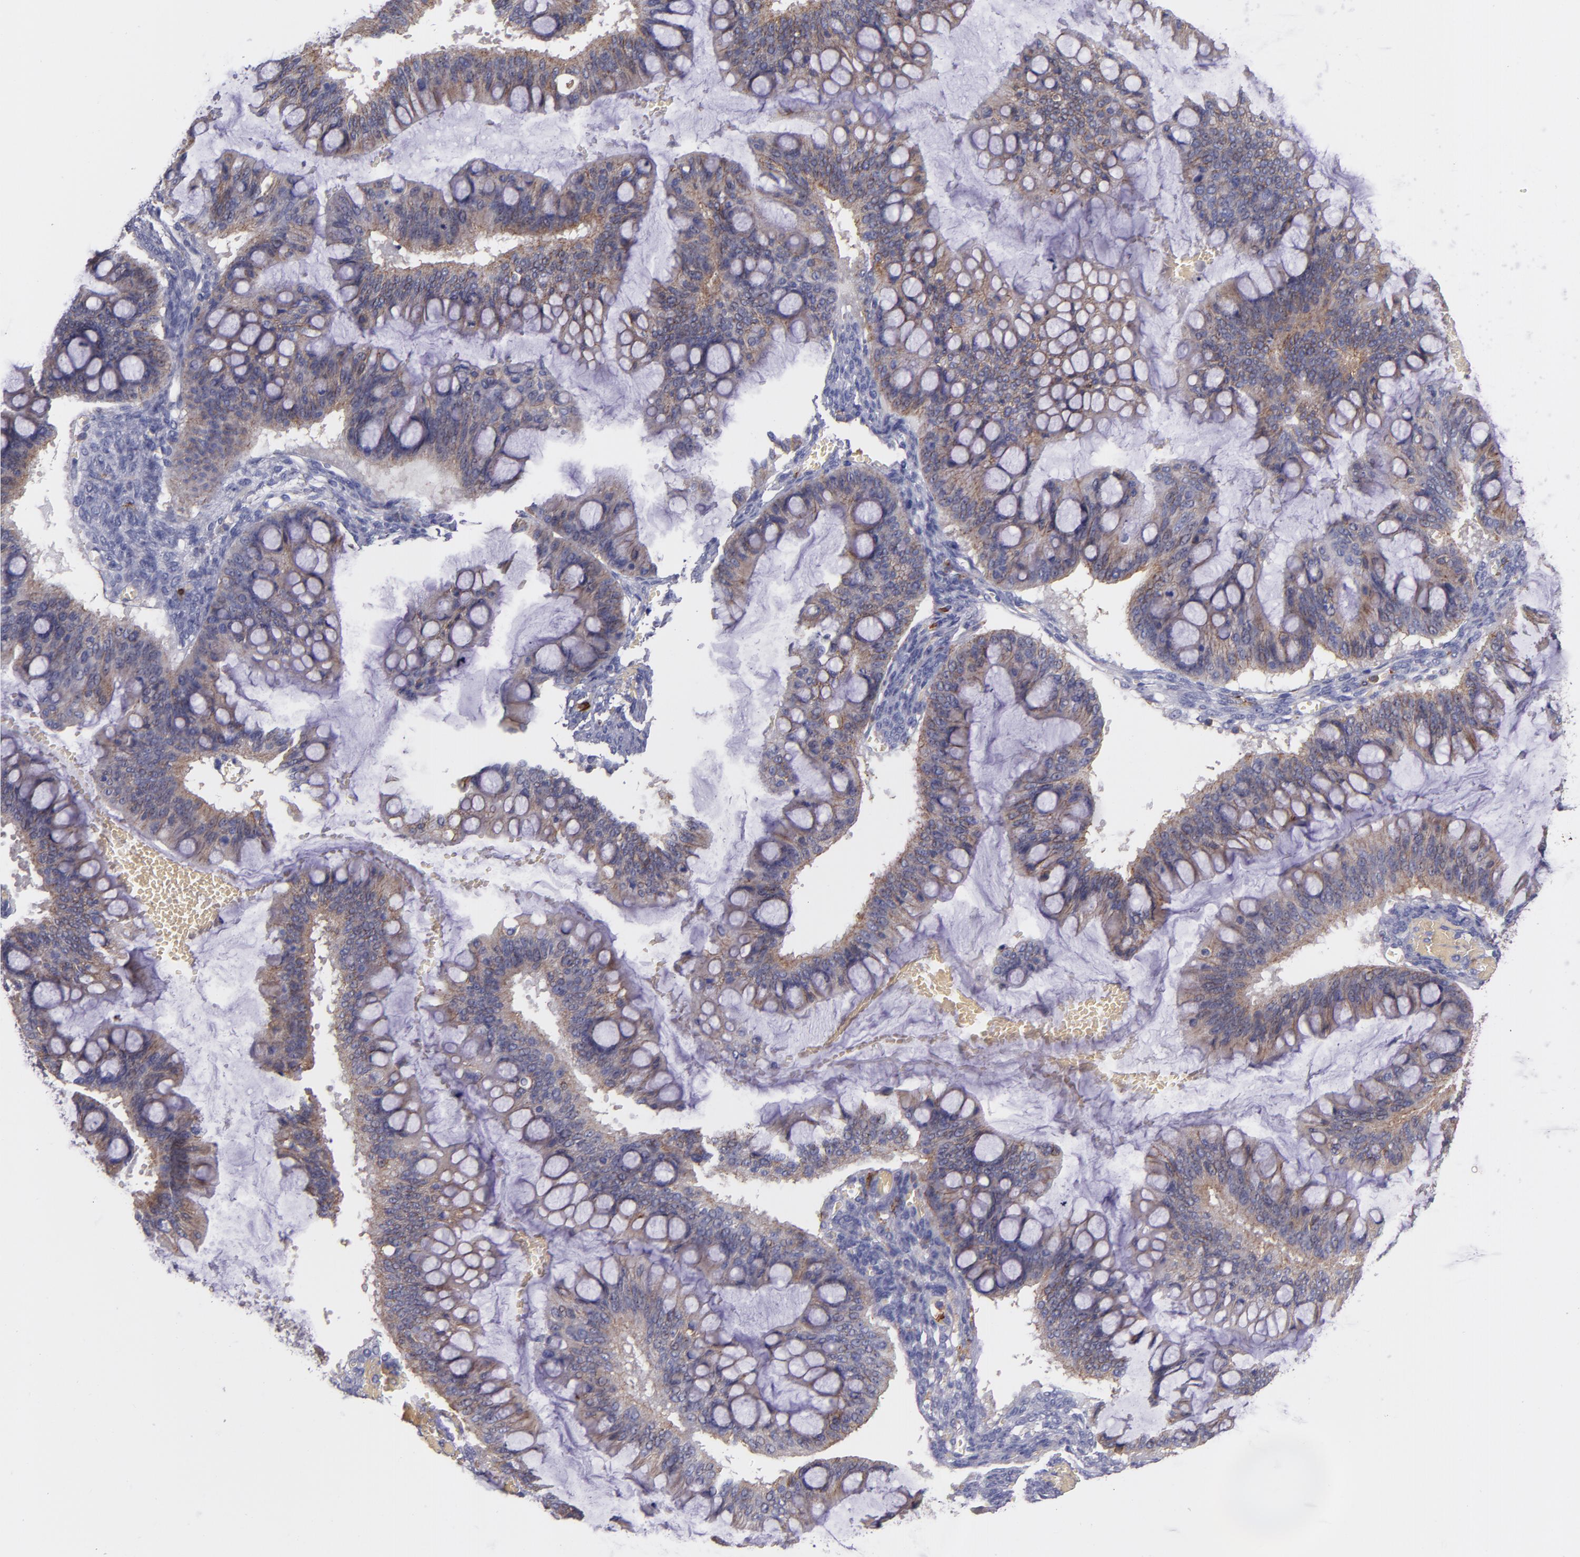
{"staining": {"intensity": "strong", "quantity": ">75%", "location": "cytoplasmic/membranous"}, "tissue": "ovarian cancer", "cell_type": "Tumor cells", "image_type": "cancer", "snomed": [{"axis": "morphology", "description": "Cystadenocarcinoma, mucinous, NOS"}, {"axis": "topography", "description": "Ovary"}], "caption": "The micrograph exhibits a brown stain indicating the presence of a protein in the cytoplasmic/membranous of tumor cells in mucinous cystadenocarcinoma (ovarian). Immunohistochemistry (ihc) stains the protein in brown and the nuclei are stained blue.", "gene": "C5AR1", "patient": {"sex": "female", "age": 73}}